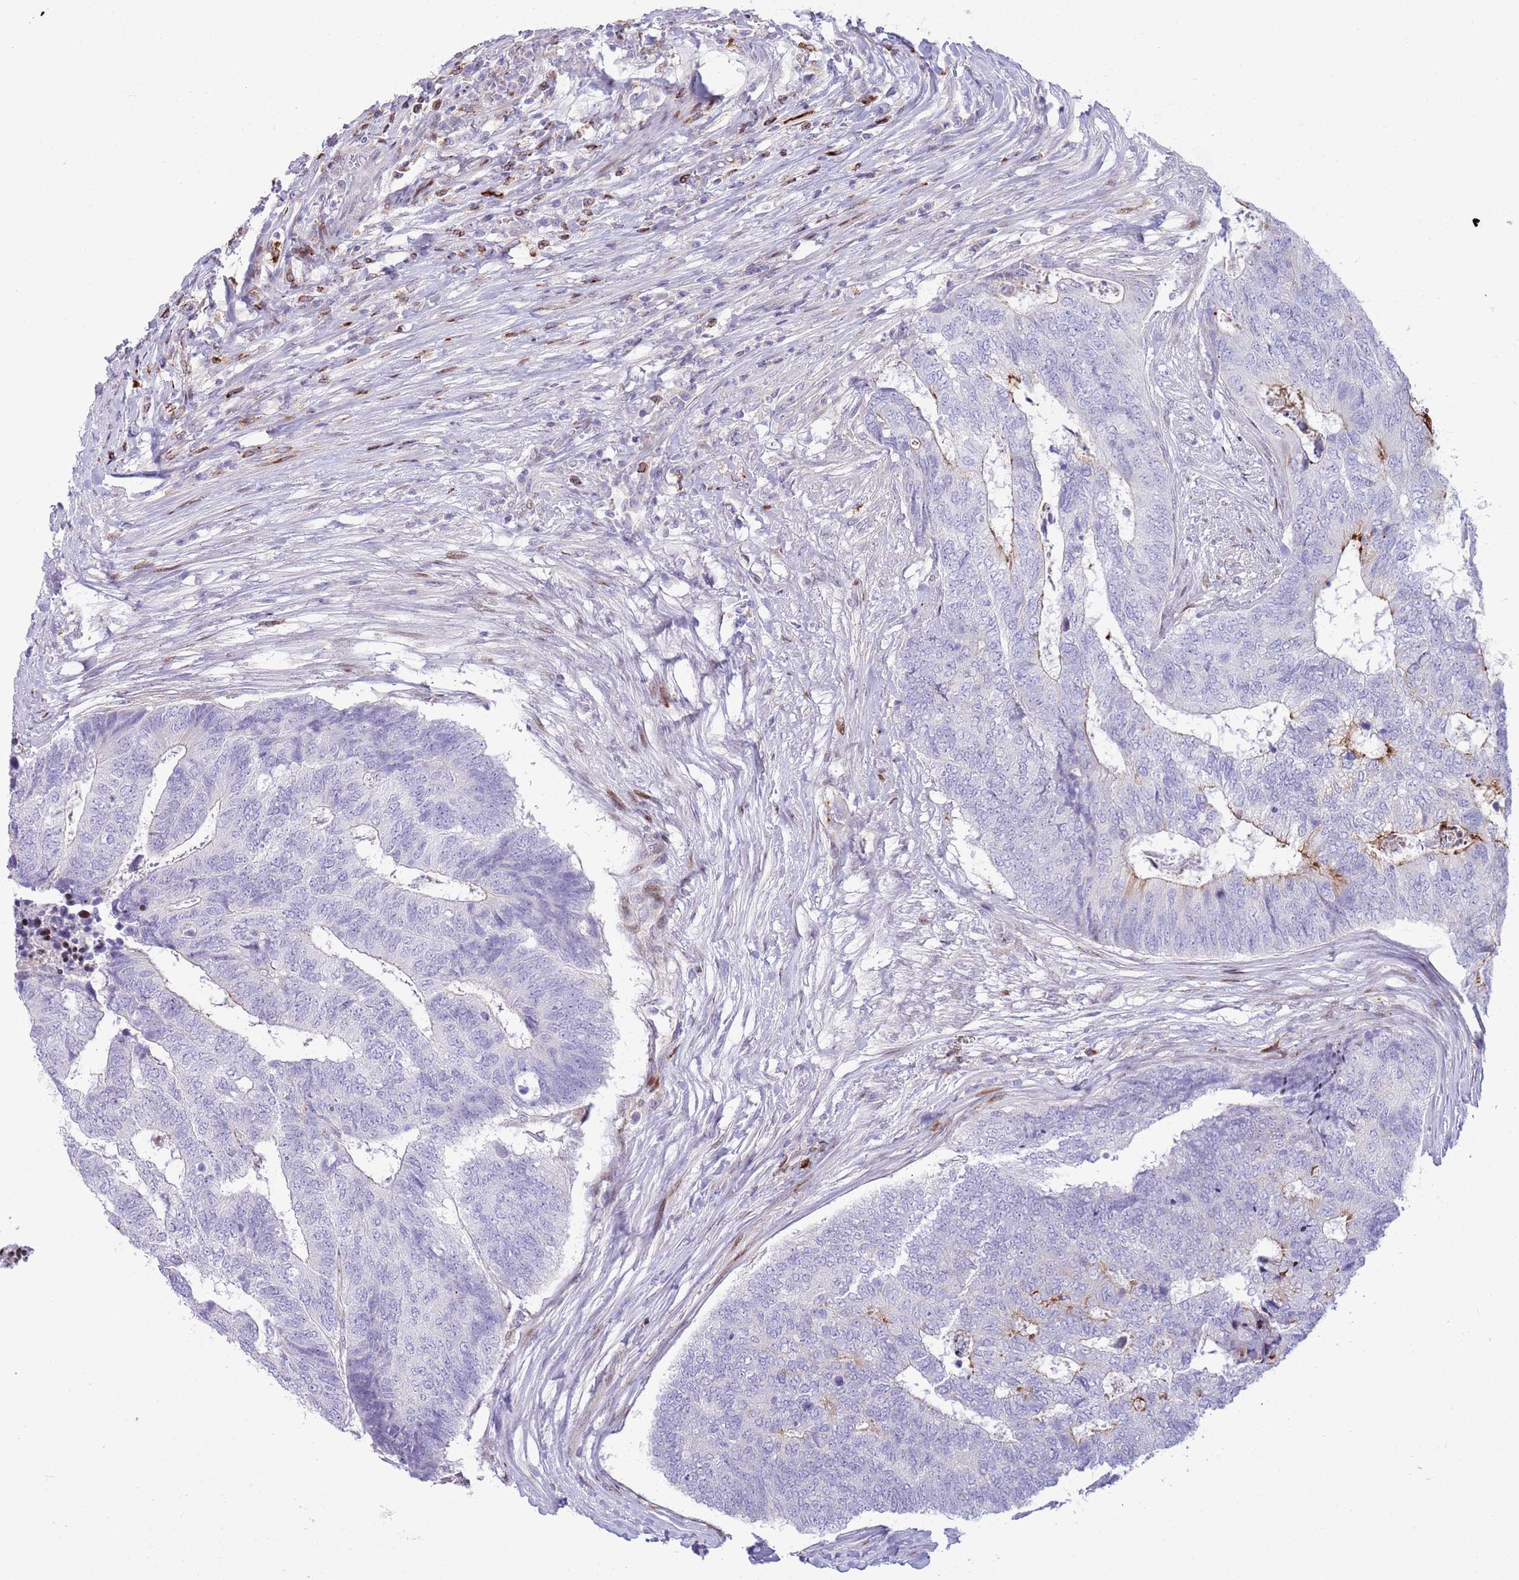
{"staining": {"intensity": "moderate", "quantity": "<25%", "location": "cytoplasmic/membranous"}, "tissue": "colorectal cancer", "cell_type": "Tumor cells", "image_type": "cancer", "snomed": [{"axis": "morphology", "description": "Adenocarcinoma, NOS"}, {"axis": "topography", "description": "Colon"}], "caption": "Tumor cells exhibit low levels of moderate cytoplasmic/membranous staining in approximately <25% of cells in human colorectal cancer.", "gene": "ANO8", "patient": {"sex": "female", "age": 67}}